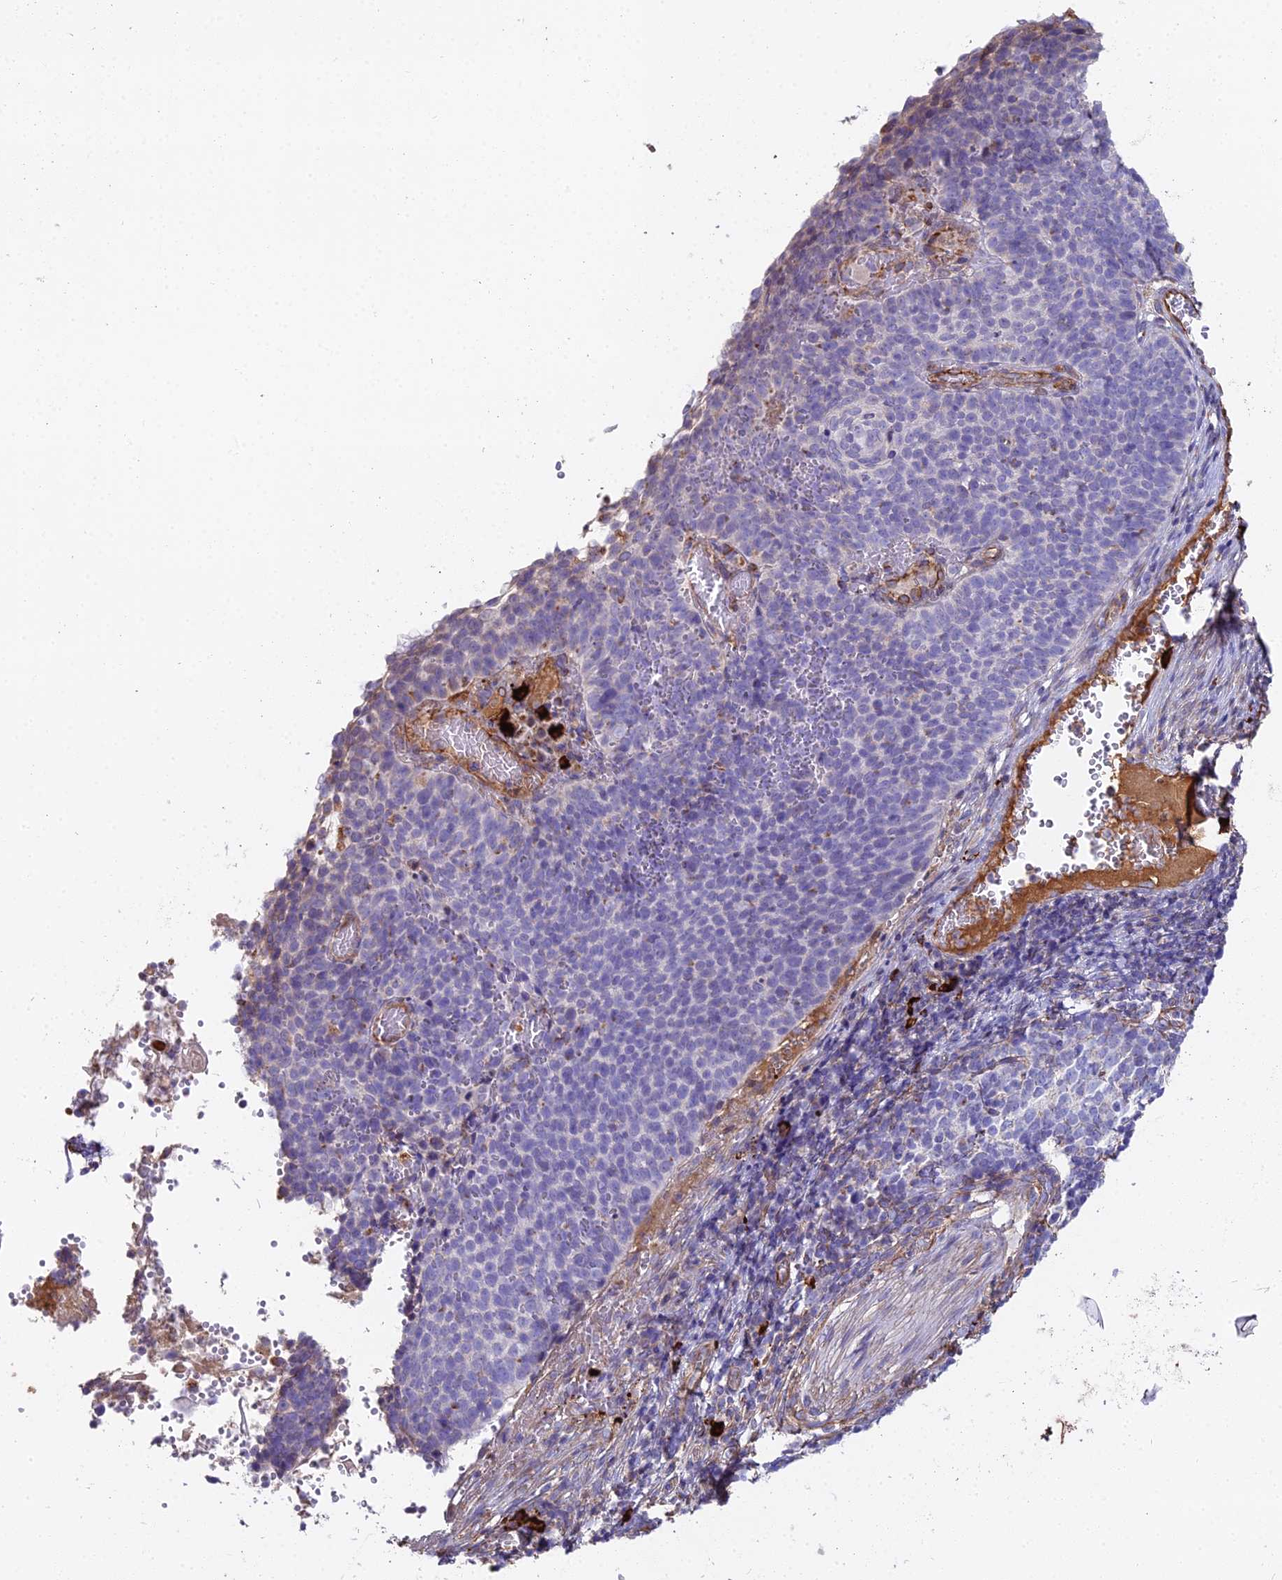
{"staining": {"intensity": "negative", "quantity": "none", "location": "none"}, "tissue": "cervical cancer", "cell_type": "Tumor cells", "image_type": "cancer", "snomed": [{"axis": "morphology", "description": "Normal tissue, NOS"}, {"axis": "morphology", "description": "Squamous cell carcinoma, NOS"}, {"axis": "topography", "description": "Cervix"}], "caption": "A micrograph of squamous cell carcinoma (cervical) stained for a protein exhibits no brown staining in tumor cells. Brightfield microscopy of immunohistochemistry stained with DAB (brown) and hematoxylin (blue), captured at high magnification.", "gene": "BEX4", "patient": {"sex": "female", "age": 39}}